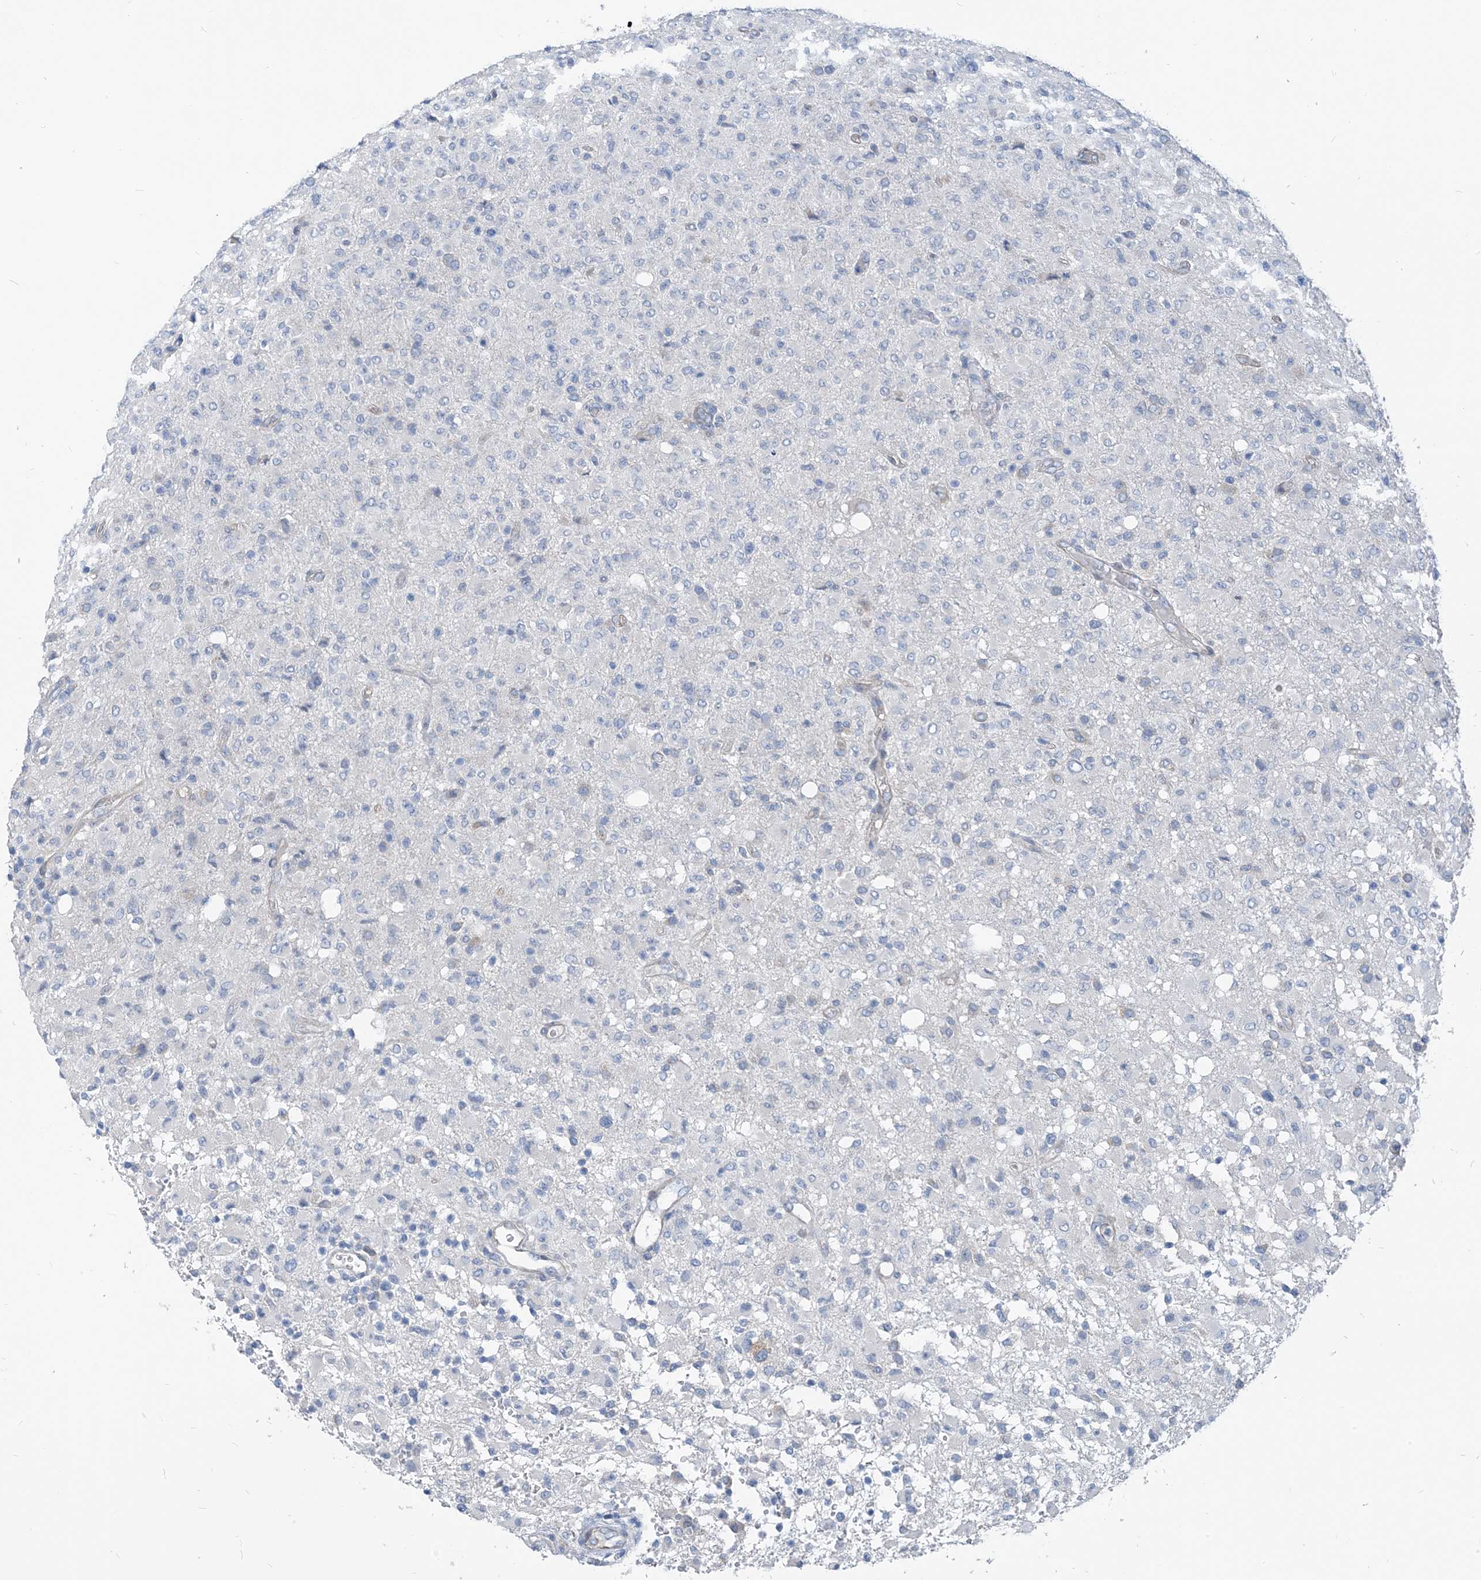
{"staining": {"intensity": "negative", "quantity": "none", "location": "none"}, "tissue": "glioma", "cell_type": "Tumor cells", "image_type": "cancer", "snomed": [{"axis": "morphology", "description": "Glioma, malignant, High grade"}, {"axis": "topography", "description": "Brain"}], "caption": "Tumor cells show no significant protein staining in malignant high-grade glioma. (DAB (3,3'-diaminobenzidine) immunohistochemistry, high magnification).", "gene": "PLEKHA3", "patient": {"sex": "female", "age": 57}}